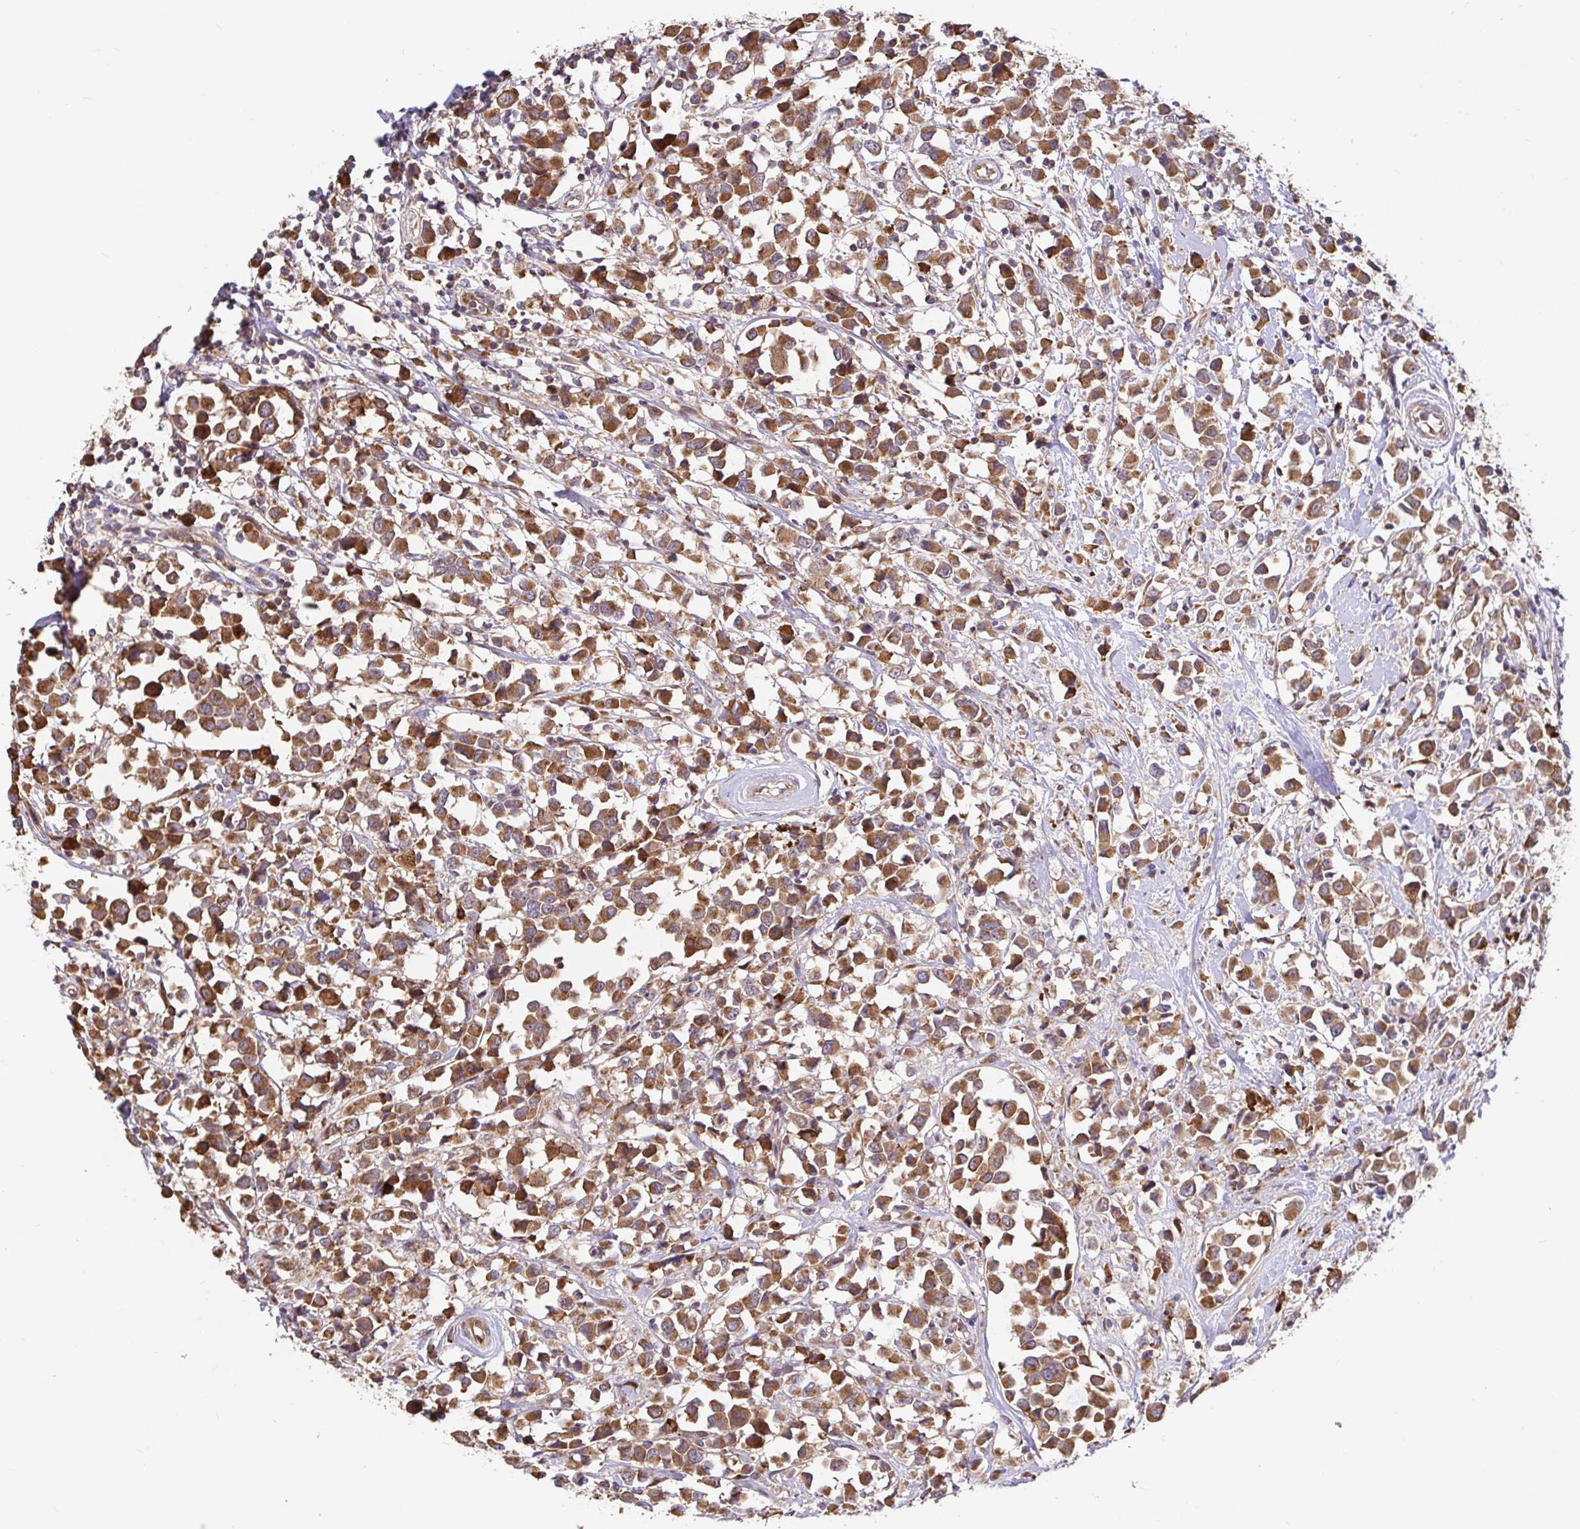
{"staining": {"intensity": "moderate", "quantity": ">75%", "location": "cytoplasmic/membranous"}, "tissue": "breast cancer", "cell_type": "Tumor cells", "image_type": "cancer", "snomed": [{"axis": "morphology", "description": "Duct carcinoma"}, {"axis": "topography", "description": "Breast"}], "caption": "Immunohistochemical staining of breast cancer reveals medium levels of moderate cytoplasmic/membranous staining in approximately >75% of tumor cells.", "gene": "ELP1", "patient": {"sex": "female", "age": 61}}